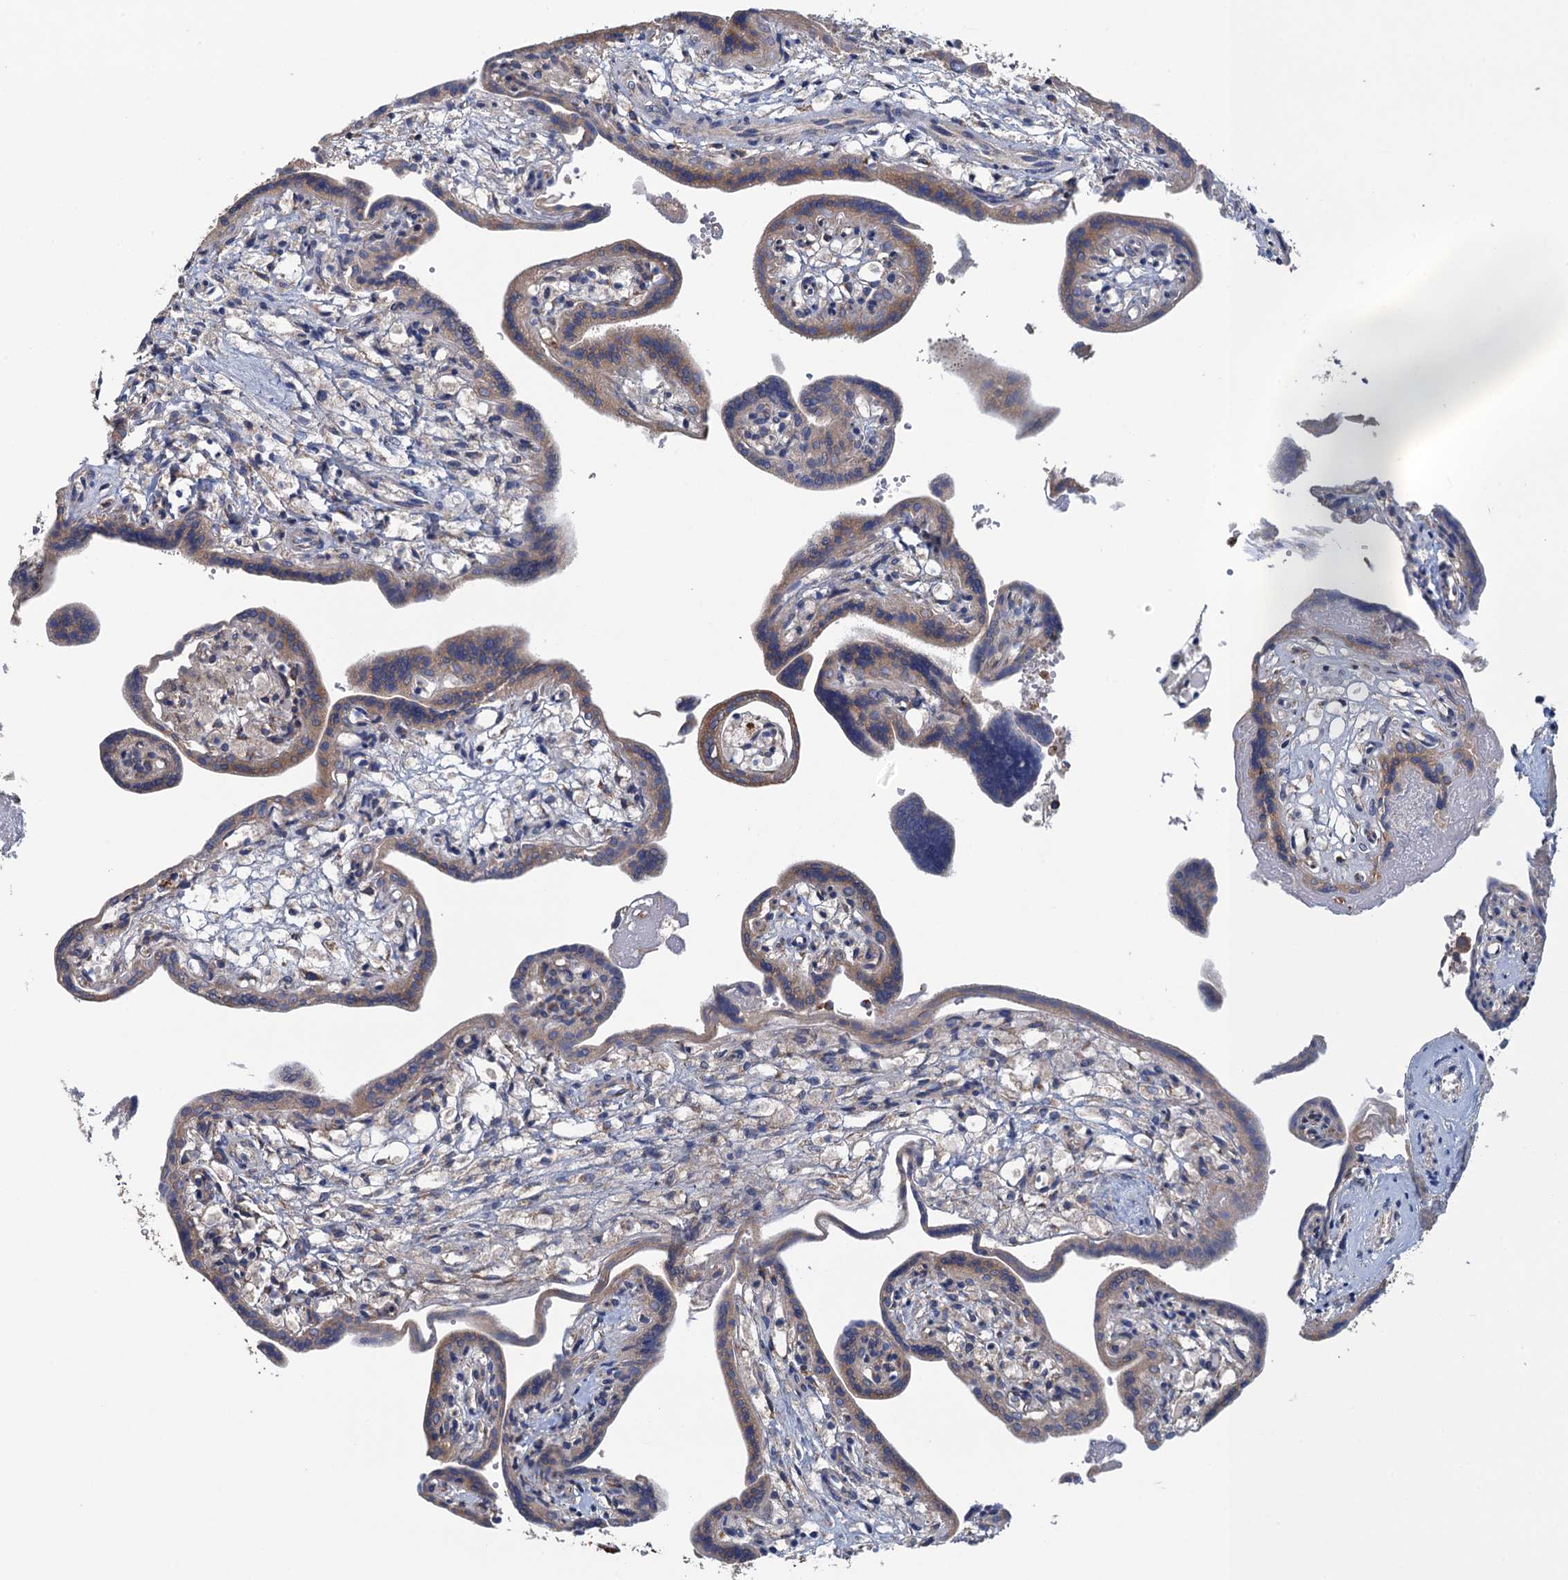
{"staining": {"intensity": "moderate", "quantity": ">75%", "location": "cytoplasmic/membranous"}, "tissue": "placenta", "cell_type": "Decidual cells", "image_type": "normal", "snomed": [{"axis": "morphology", "description": "Normal tissue, NOS"}, {"axis": "topography", "description": "Placenta"}], "caption": "Immunohistochemical staining of normal placenta reveals moderate cytoplasmic/membranous protein positivity in approximately >75% of decidual cells. Nuclei are stained in blue.", "gene": "ADCY9", "patient": {"sex": "female", "age": 37}}